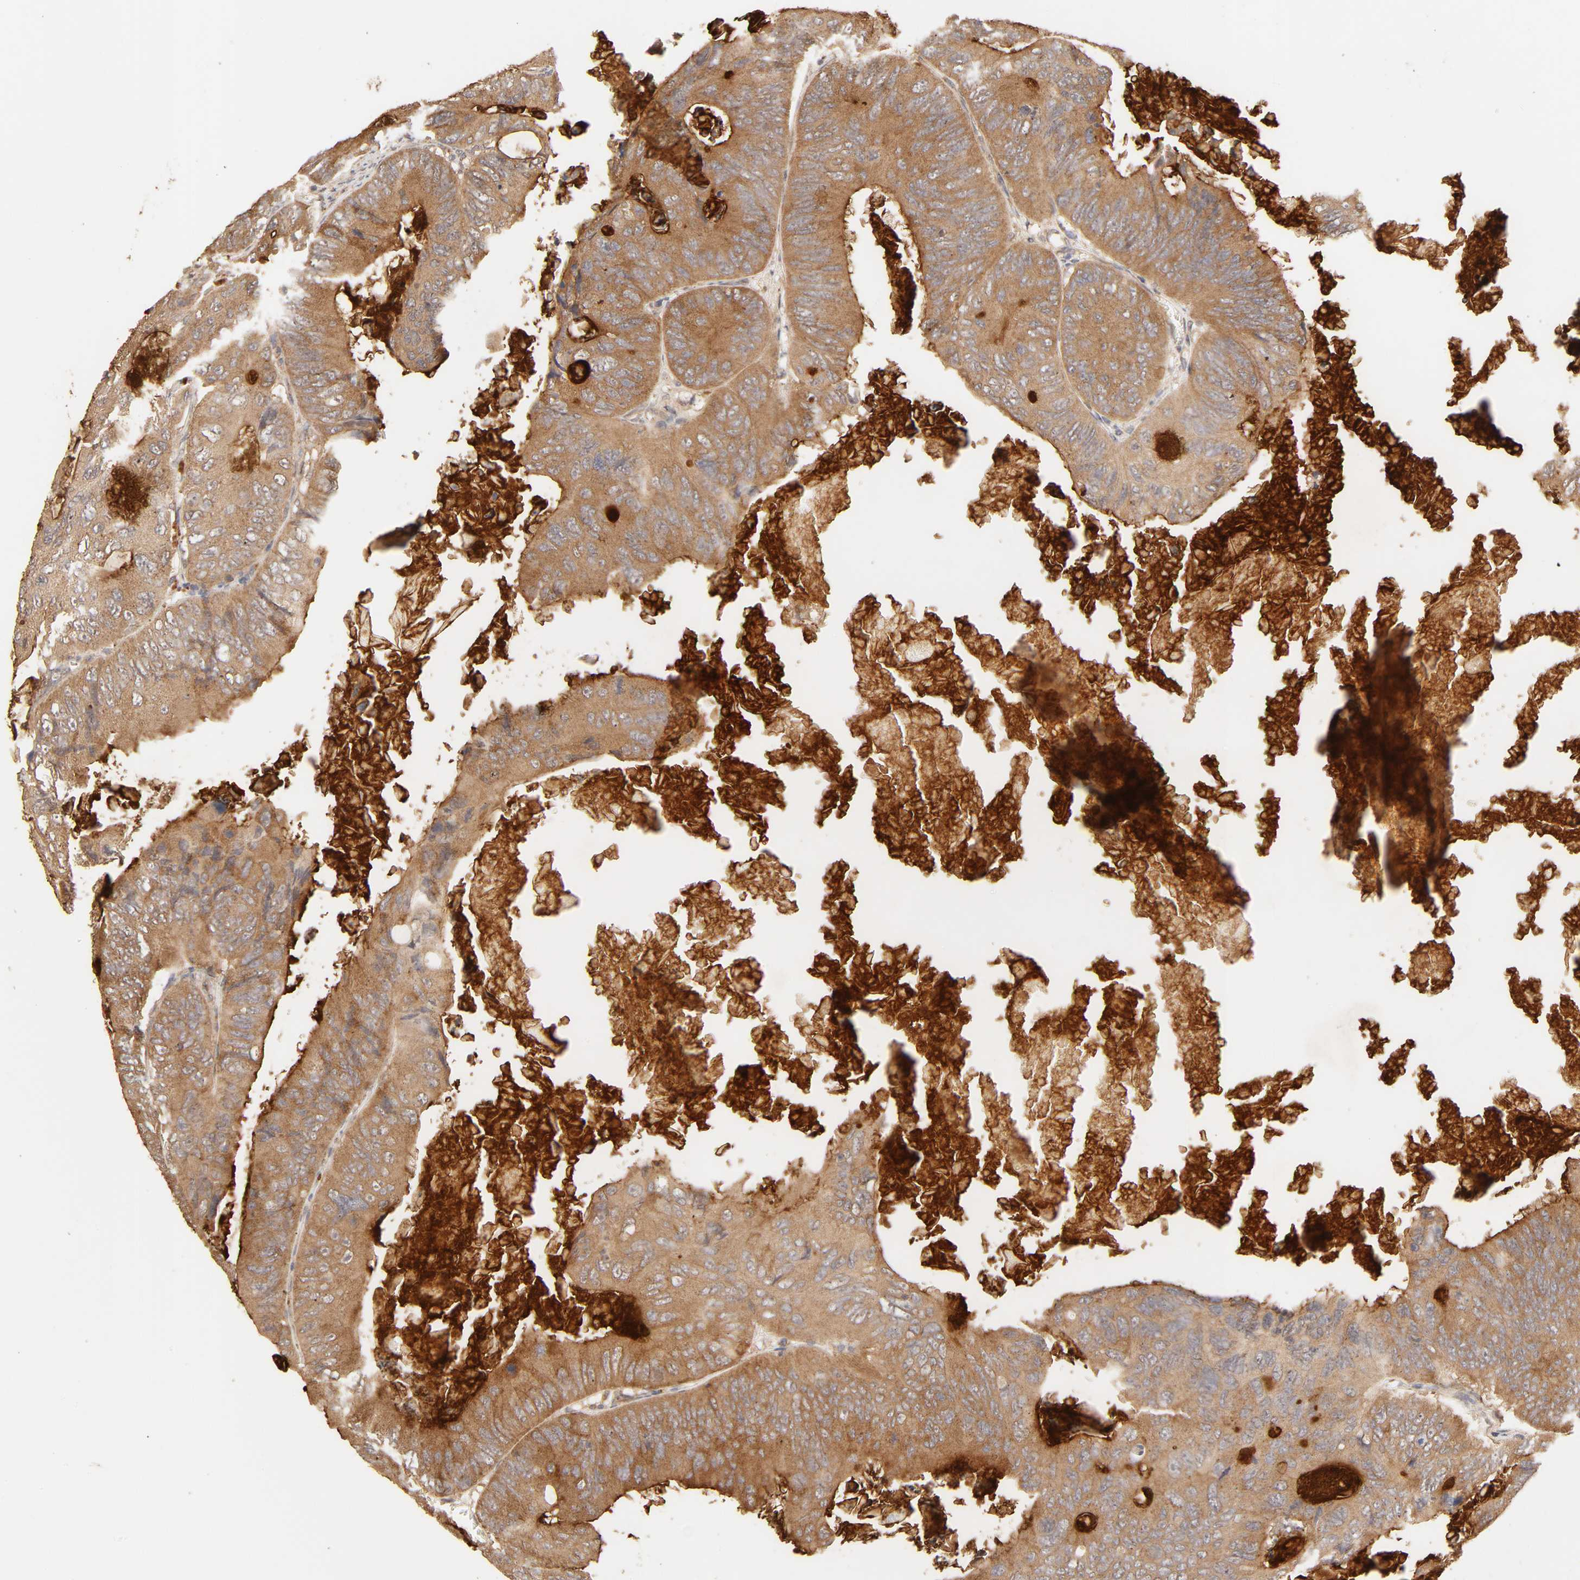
{"staining": {"intensity": "strong", "quantity": ">75%", "location": "cytoplasmic/membranous"}, "tissue": "colorectal cancer", "cell_type": "Tumor cells", "image_type": "cancer", "snomed": [{"axis": "morphology", "description": "Adenocarcinoma, NOS"}, {"axis": "topography", "description": "Colon"}], "caption": "Adenocarcinoma (colorectal) stained for a protein shows strong cytoplasmic/membranous positivity in tumor cells.", "gene": "EPS8", "patient": {"sex": "female", "age": 55}}